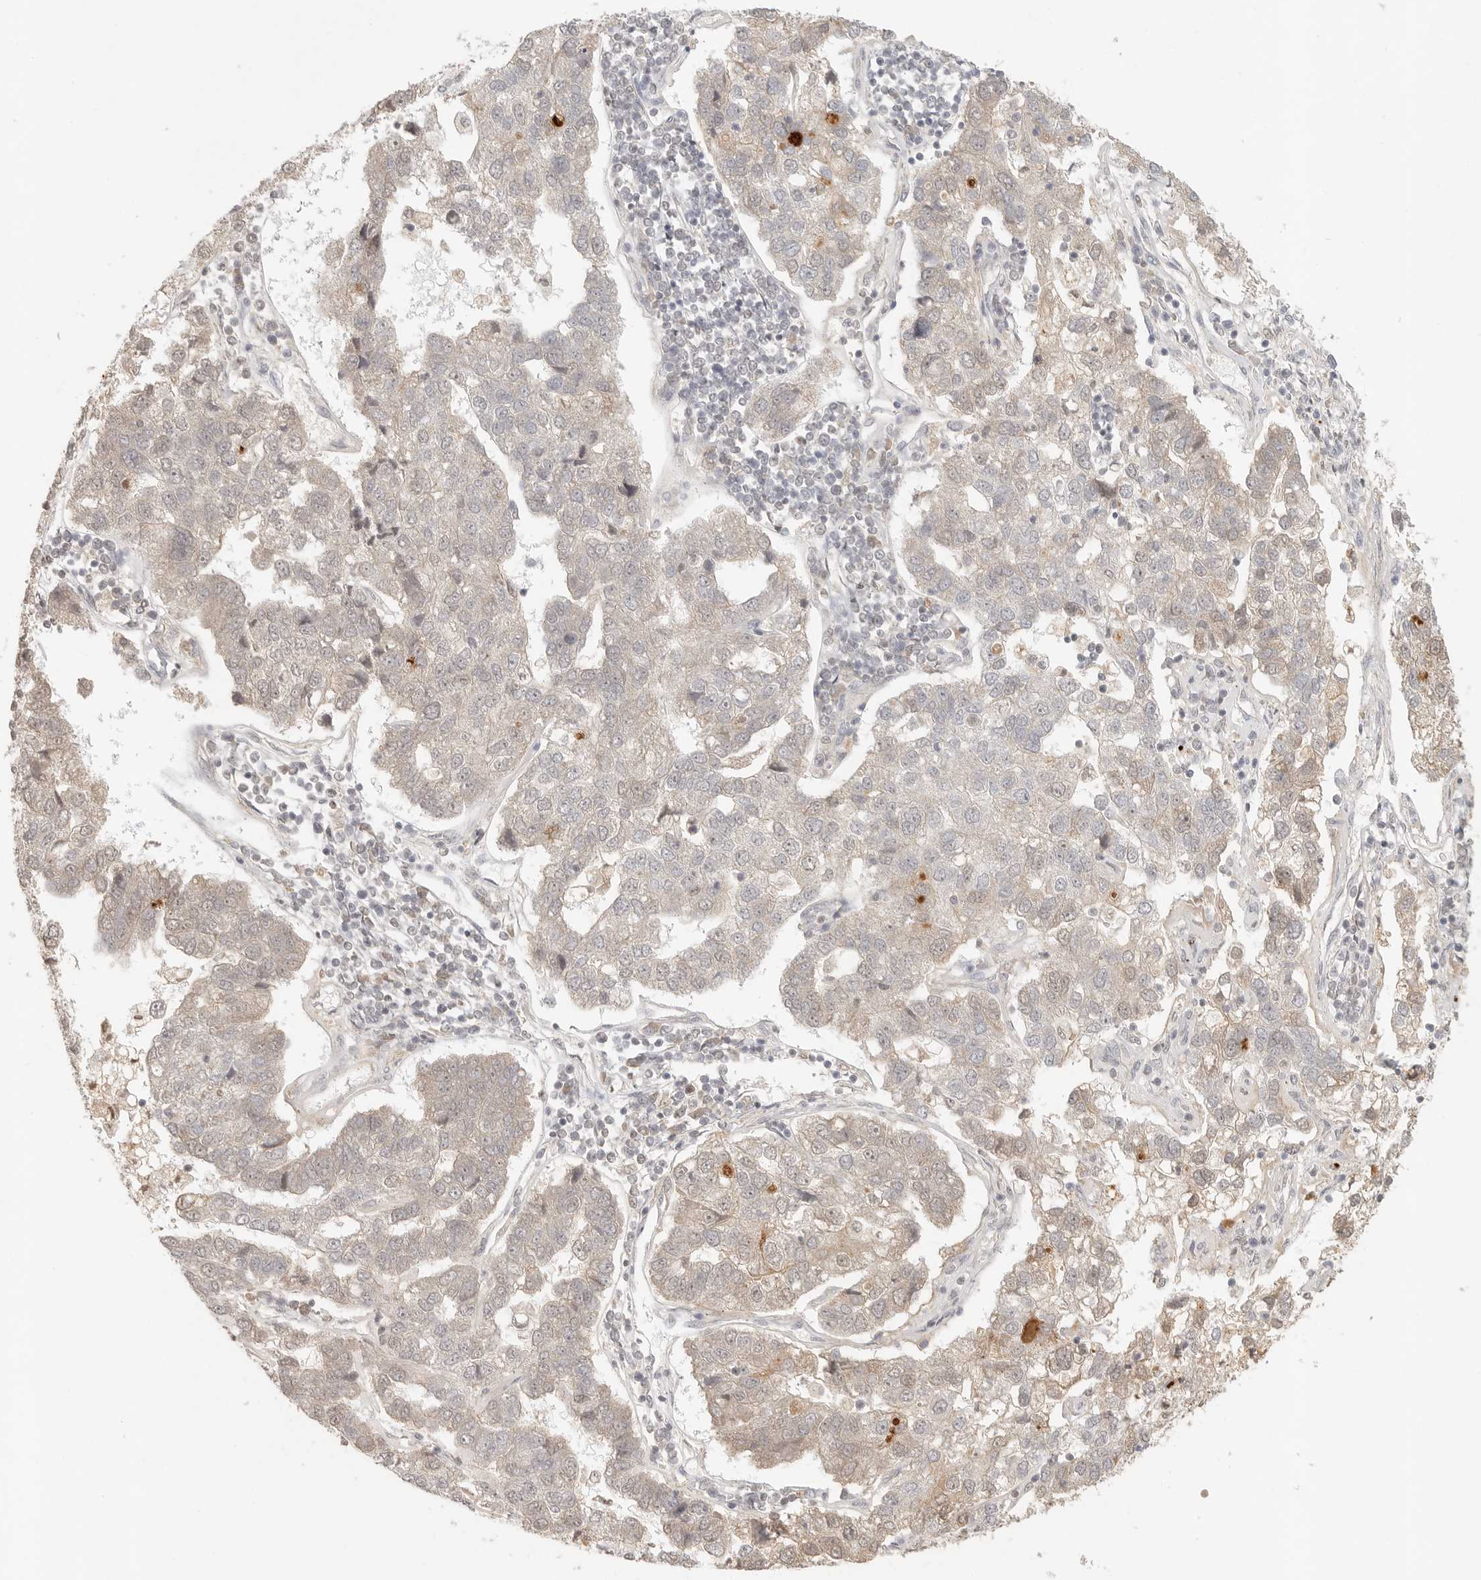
{"staining": {"intensity": "weak", "quantity": "<25%", "location": "cytoplasmic/membranous"}, "tissue": "pancreatic cancer", "cell_type": "Tumor cells", "image_type": "cancer", "snomed": [{"axis": "morphology", "description": "Adenocarcinoma, NOS"}, {"axis": "topography", "description": "Pancreas"}], "caption": "High power microscopy photomicrograph of an immunohistochemistry (IHC) histopathology image of pancreatic adenocarcinoma, revealing no significant expression in tumor cells.", "gene": "HDAC6", "patient": {"sex": "female", "age": 61}}